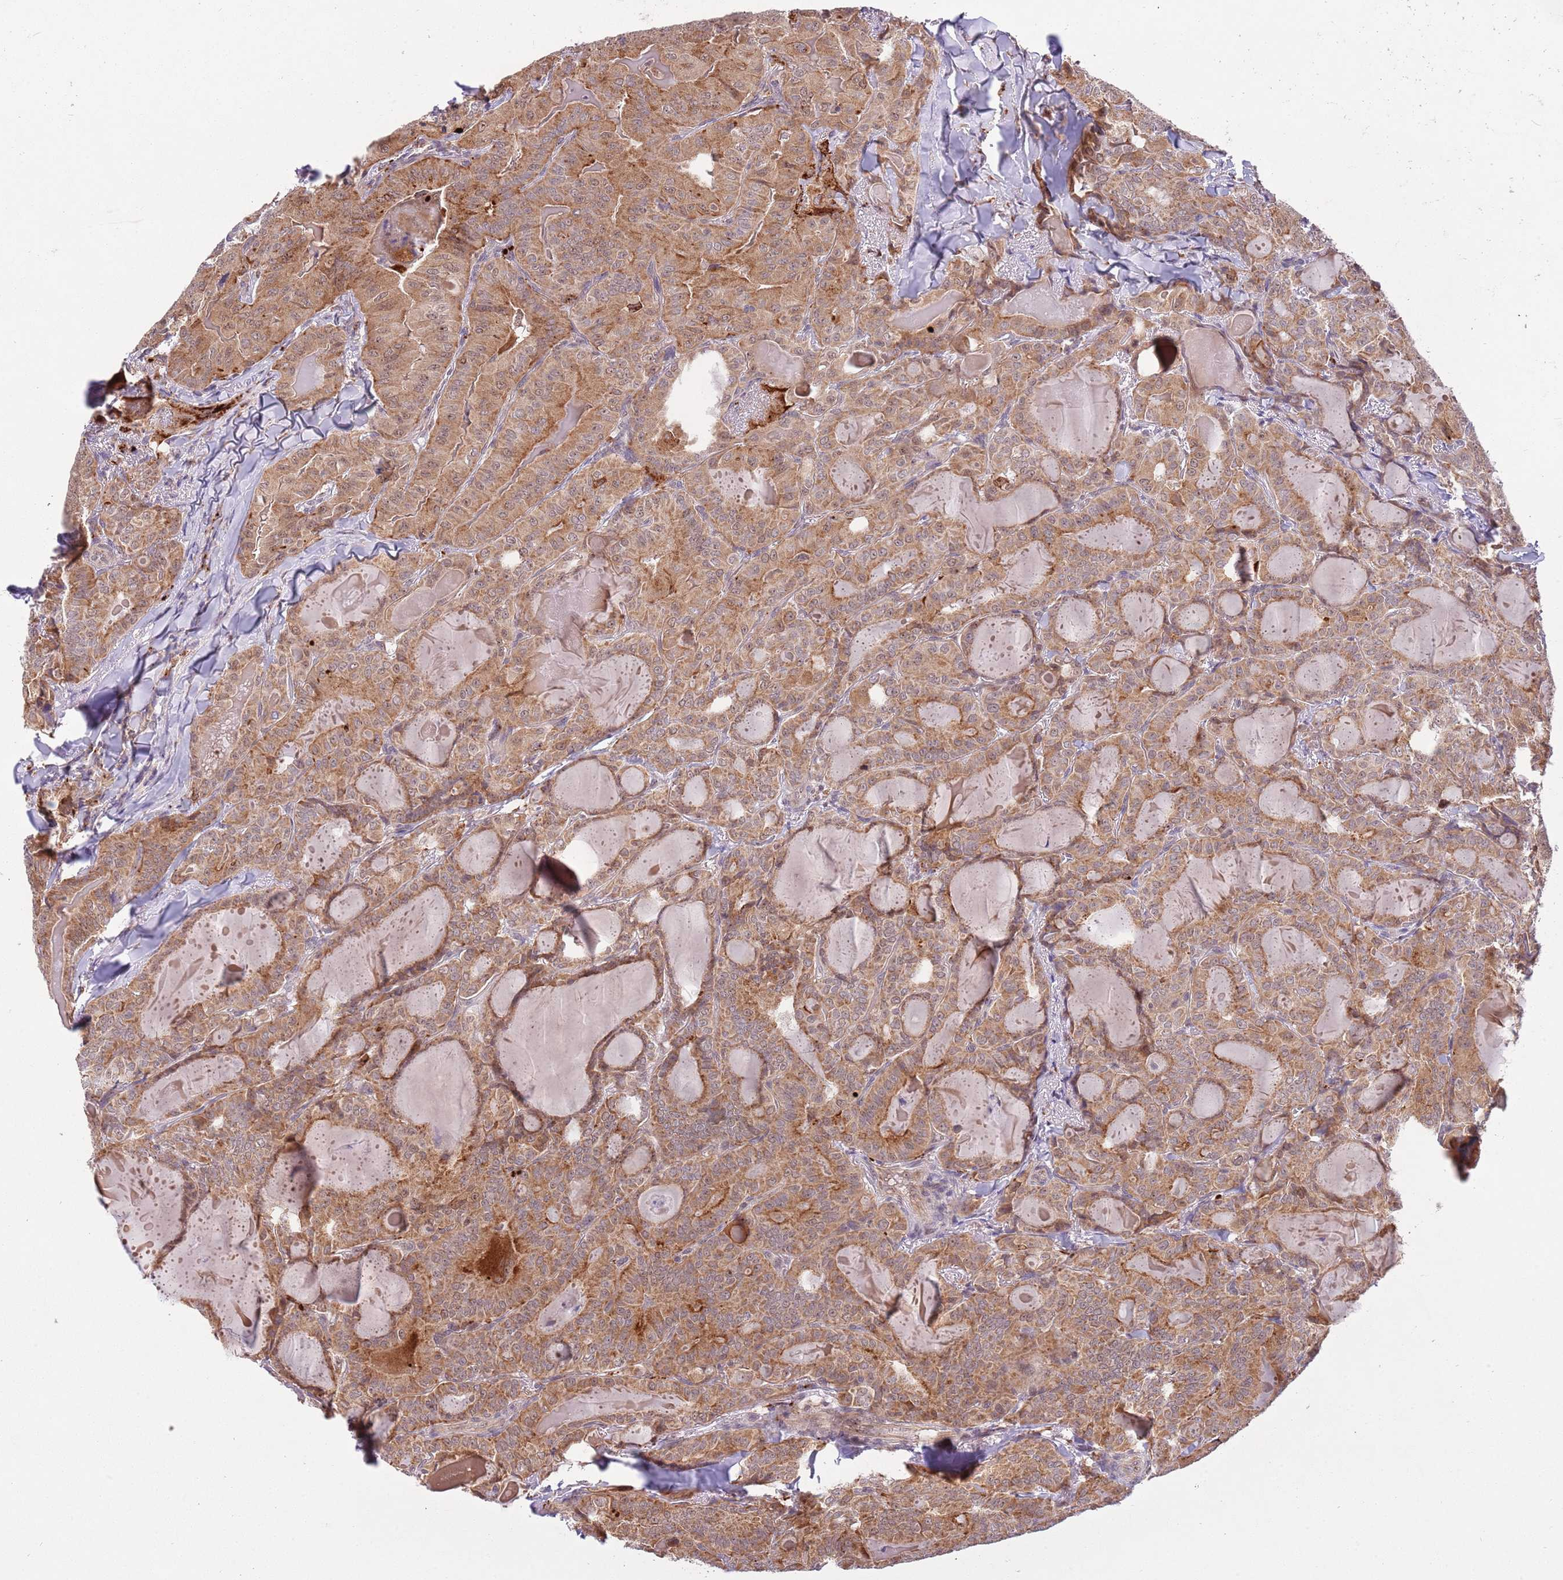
{"staining": {"intensity": "moderate", "quantity": ">75%", "location": "cytoplasmic/membranous"}, "tissue": "thyroid cancer", "cell_type": "Tumor cells", "image_type": "cancer", "snomed": [{"axis": "morphology", "description": "Papillary adenocarcinoma, NOS"}, {"axis": "topography", "description": "Thyroid gland"}], "caption": "Immunohistochemistry (IHC) (DAB) staining of papillary adenocarcinoma (thyroid) exhibits moderate cytoplasmic/membranous protein staining in about >75% of tumor cells.", "gene": "TRIM27", "patient": {"sex": "female", "age": 68}}